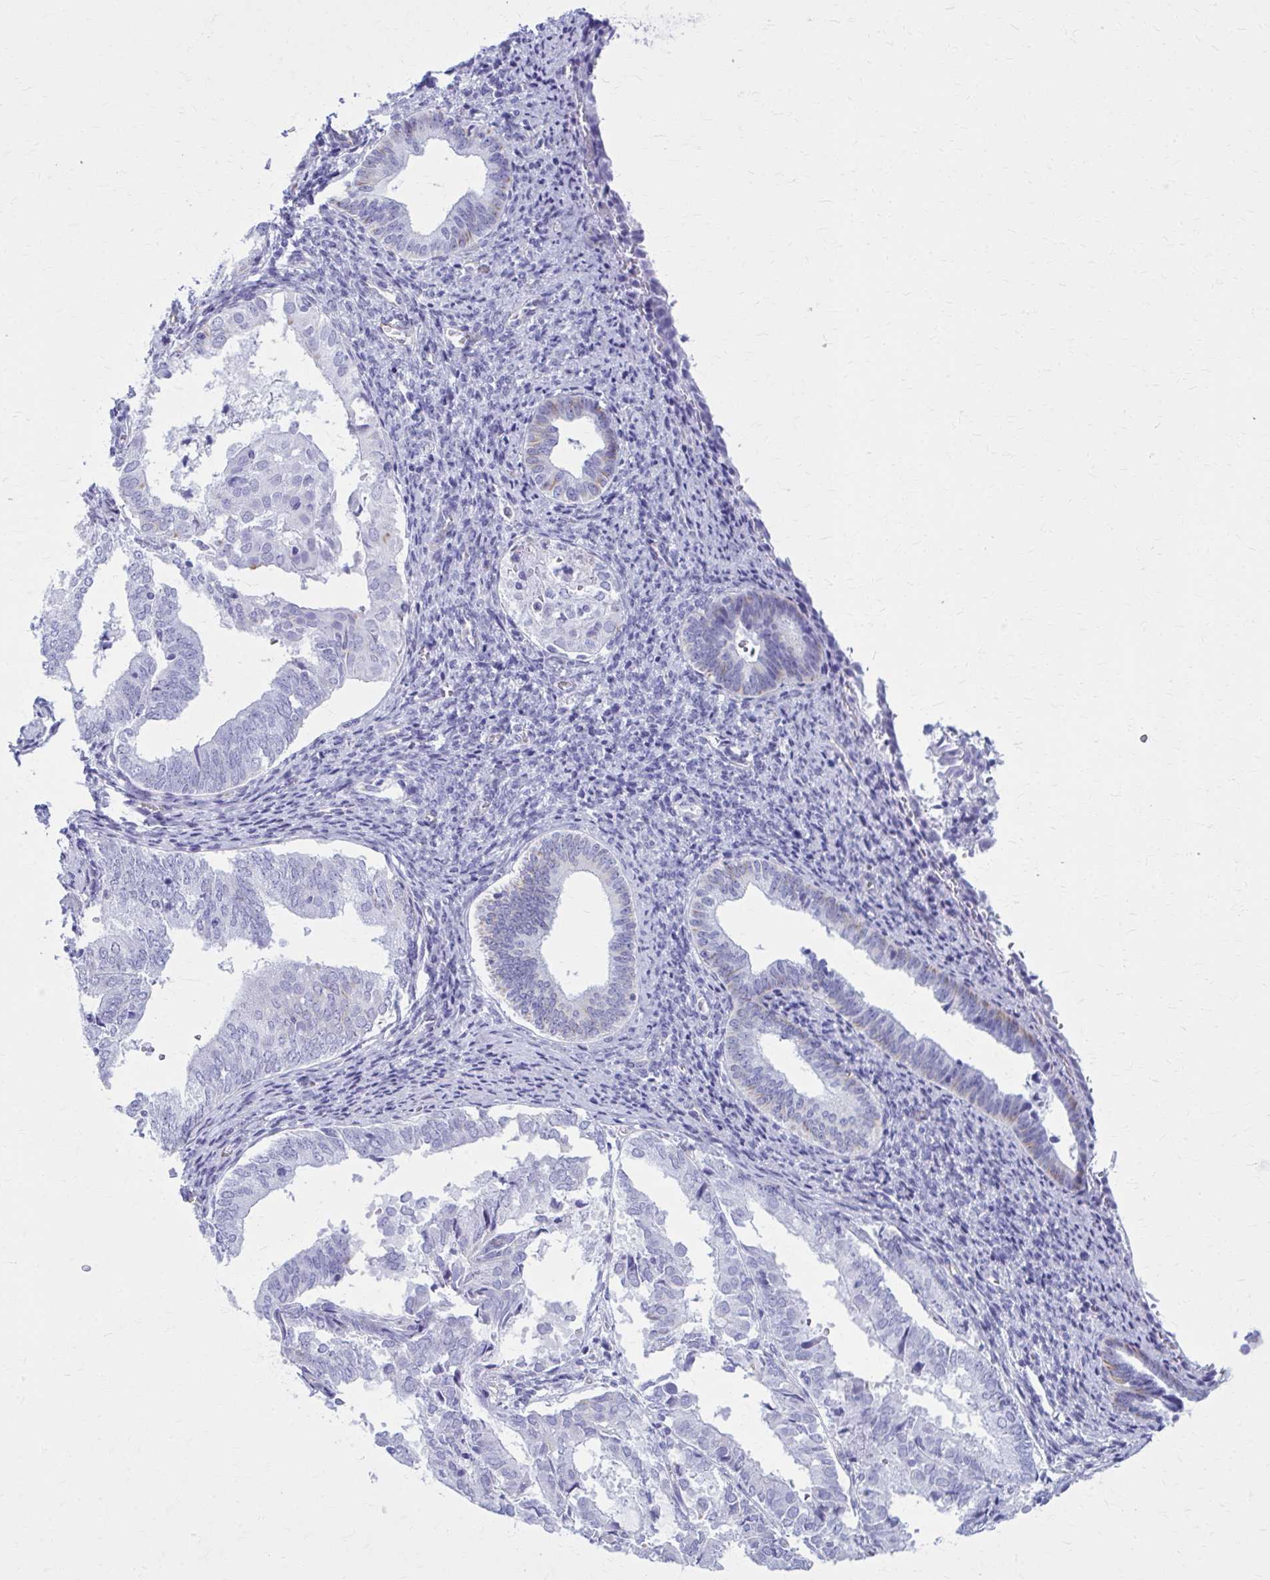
{"staining": {"intensity": "negative", "quantity": "none", "location": "none"}, "tissue": "endometrium", "cell_type": "Cells in endometrial stroma", "image_type": "normal", "snomed": [{"axis": "morphology", "description": "Normal tissue, NOS"}, {"axis": "topography", "description": "Endometrium"}], "caption": "Micrograph shows no significant protein expression in cells in endometrial stroma of normal endometrium. The staining was performed using DAB to visualize the protein expression in brown, while the nuclei were stained in blue with hematoxylin (Magnification: 20x).", "gene": "GFAP", "patient": {"sex": "female", "age": 50}}